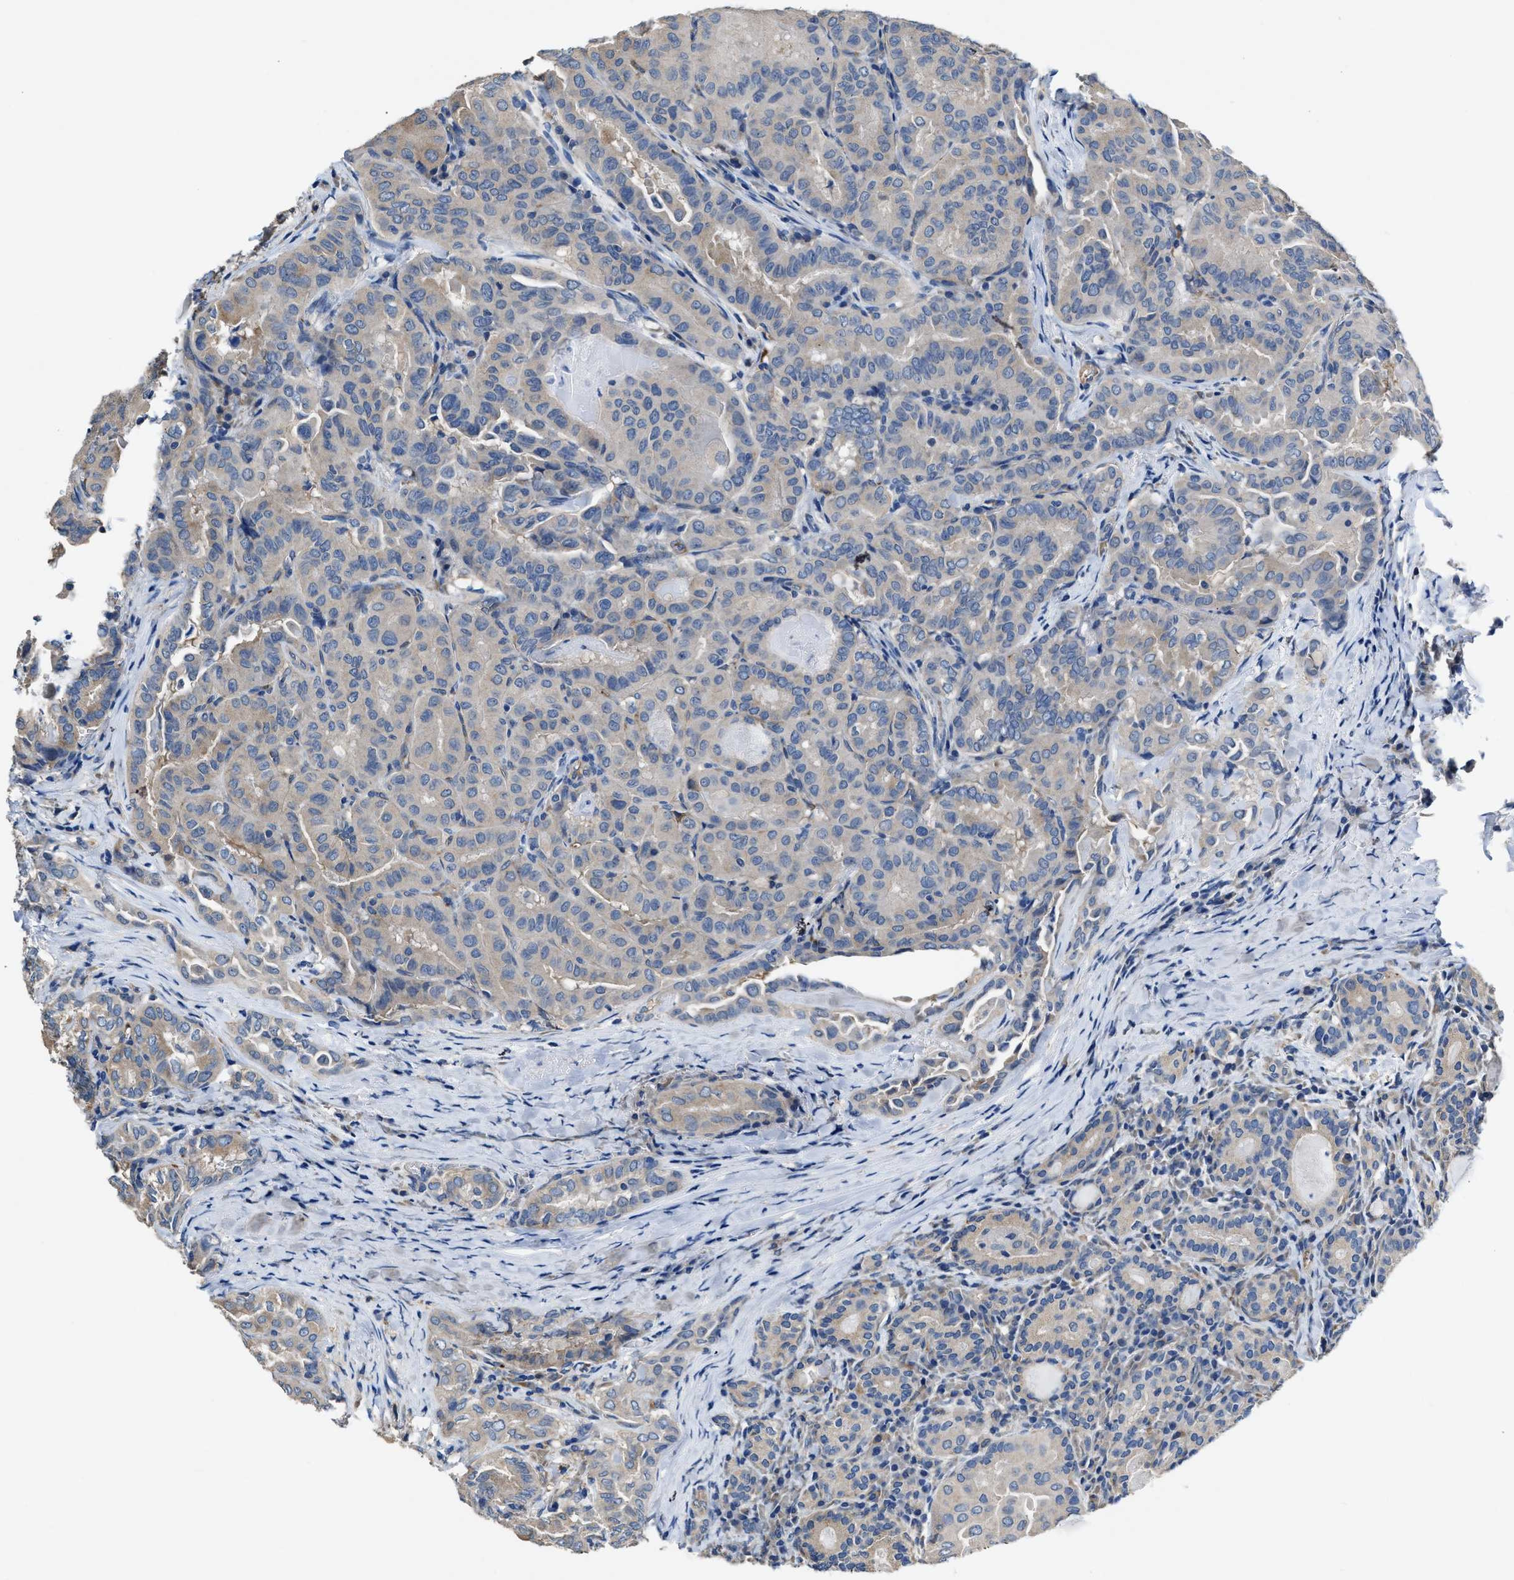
{"staining": {"intensity": "weak", "quantity": "<25%", "location": "cytoplasmic/membranous"}, "tissue": "thyroid cancer", "cell_type": "Tumor cells", "image_type": "cancer", "snomed": [{"axis": "morphology", "description": "Papillary adenocarcinoma, NOS"}, {"axis": "topography", "description": "Thyroid gland"}], "caption": "Tumor cells are negative for brown protein staining in thyroid cancer (papillary adenocarcinoma).", "gene": "C22orf42", "patient": {"sex": "female", "age": 42}}